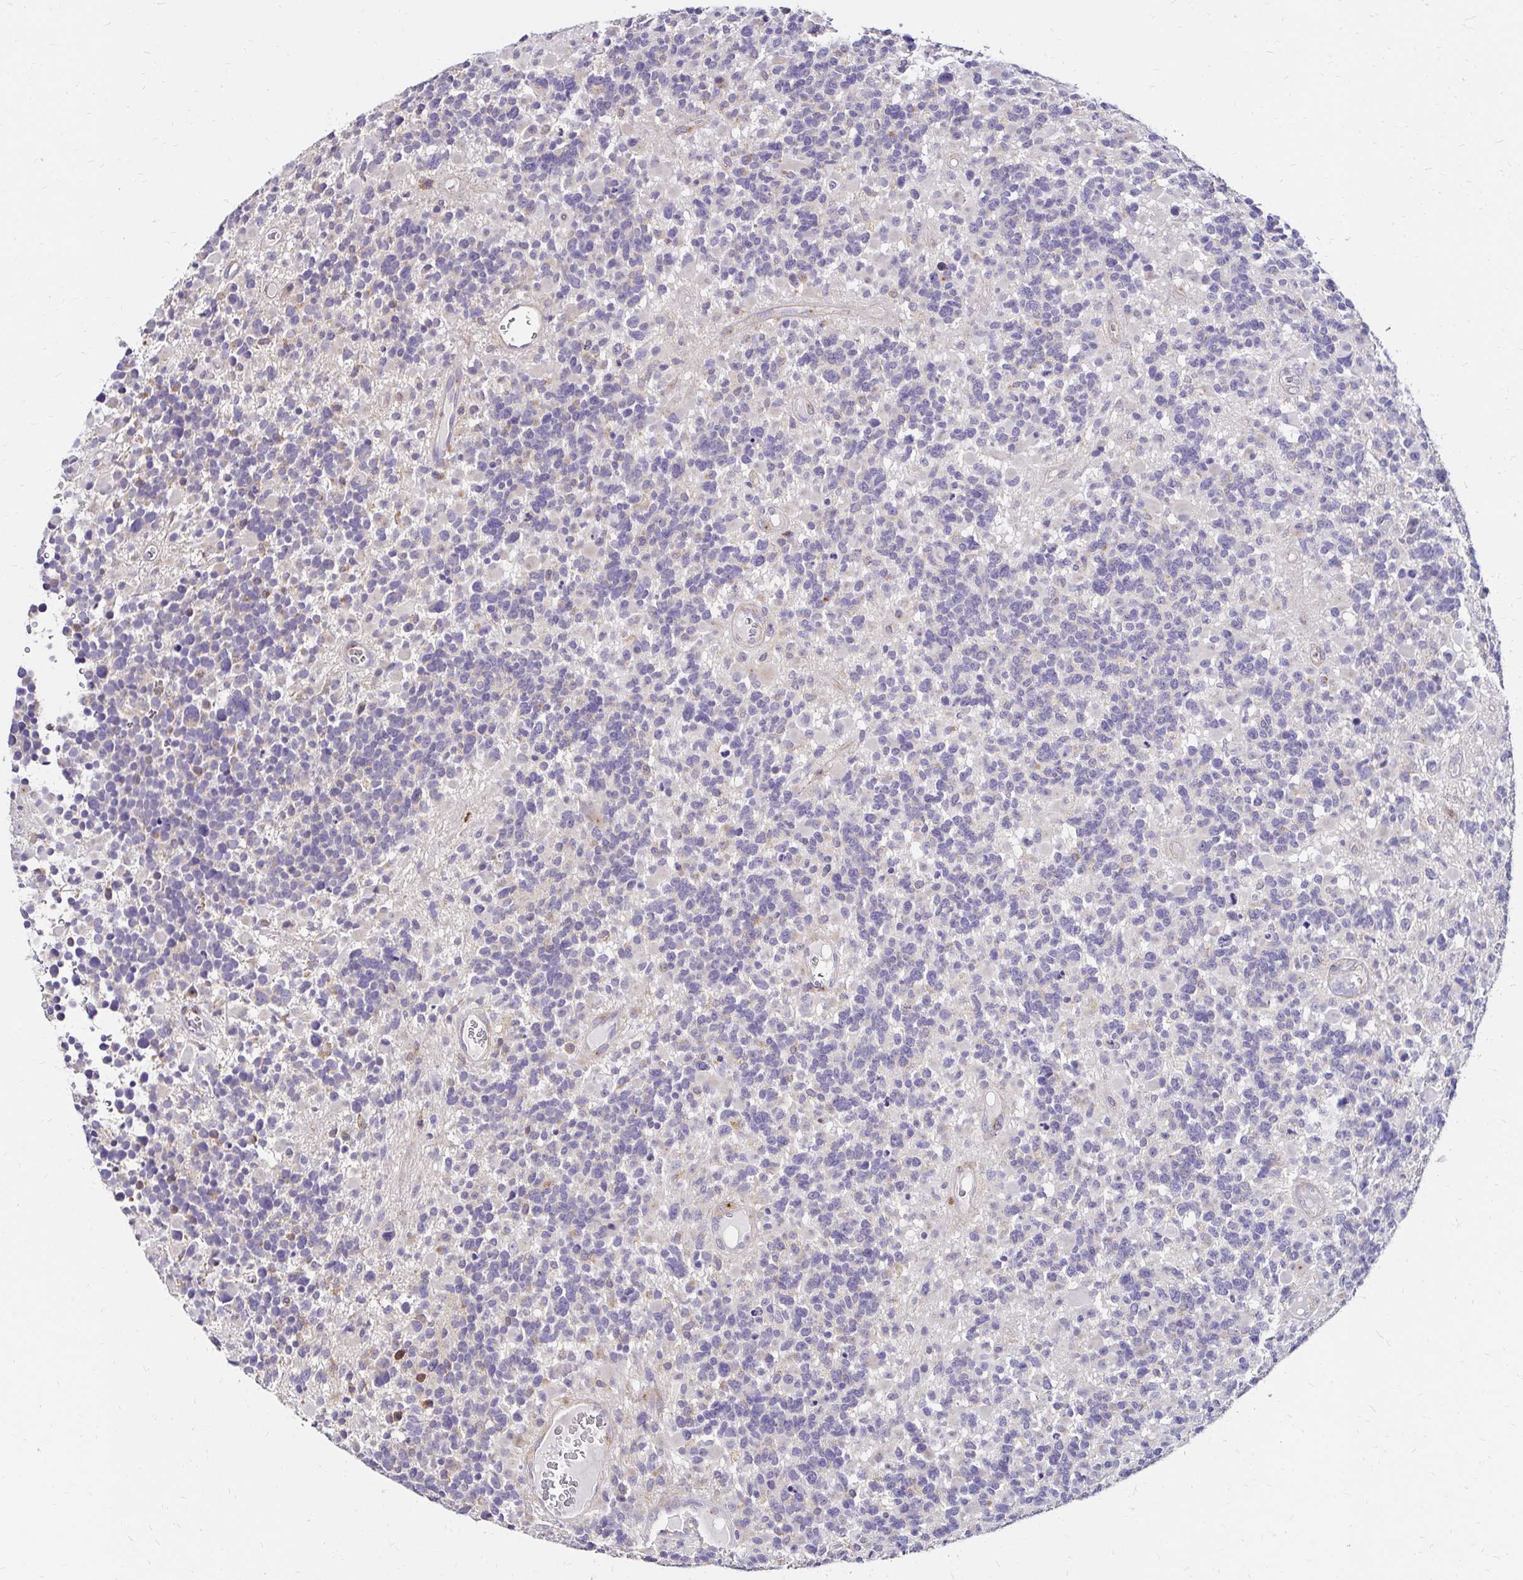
{"staining": {"intensity": "negative", "quantity": "none", "location": "none"}, "tissue": "glioma", "cell_type": "Tumor cells", "image_type": "cancer", "snomed": [{"axis": "morphology", "description": "Glioma, malignant, High grade"}, {"axis": "topography", "description": "Brain"}], "caption": "Immunohistochemistry micrograph of human glioma stained for a protein (brown), which displays no positivity in tumor cells.", "gene": "PRIMA1", "patient": {"sex": "female", "age": 40}}